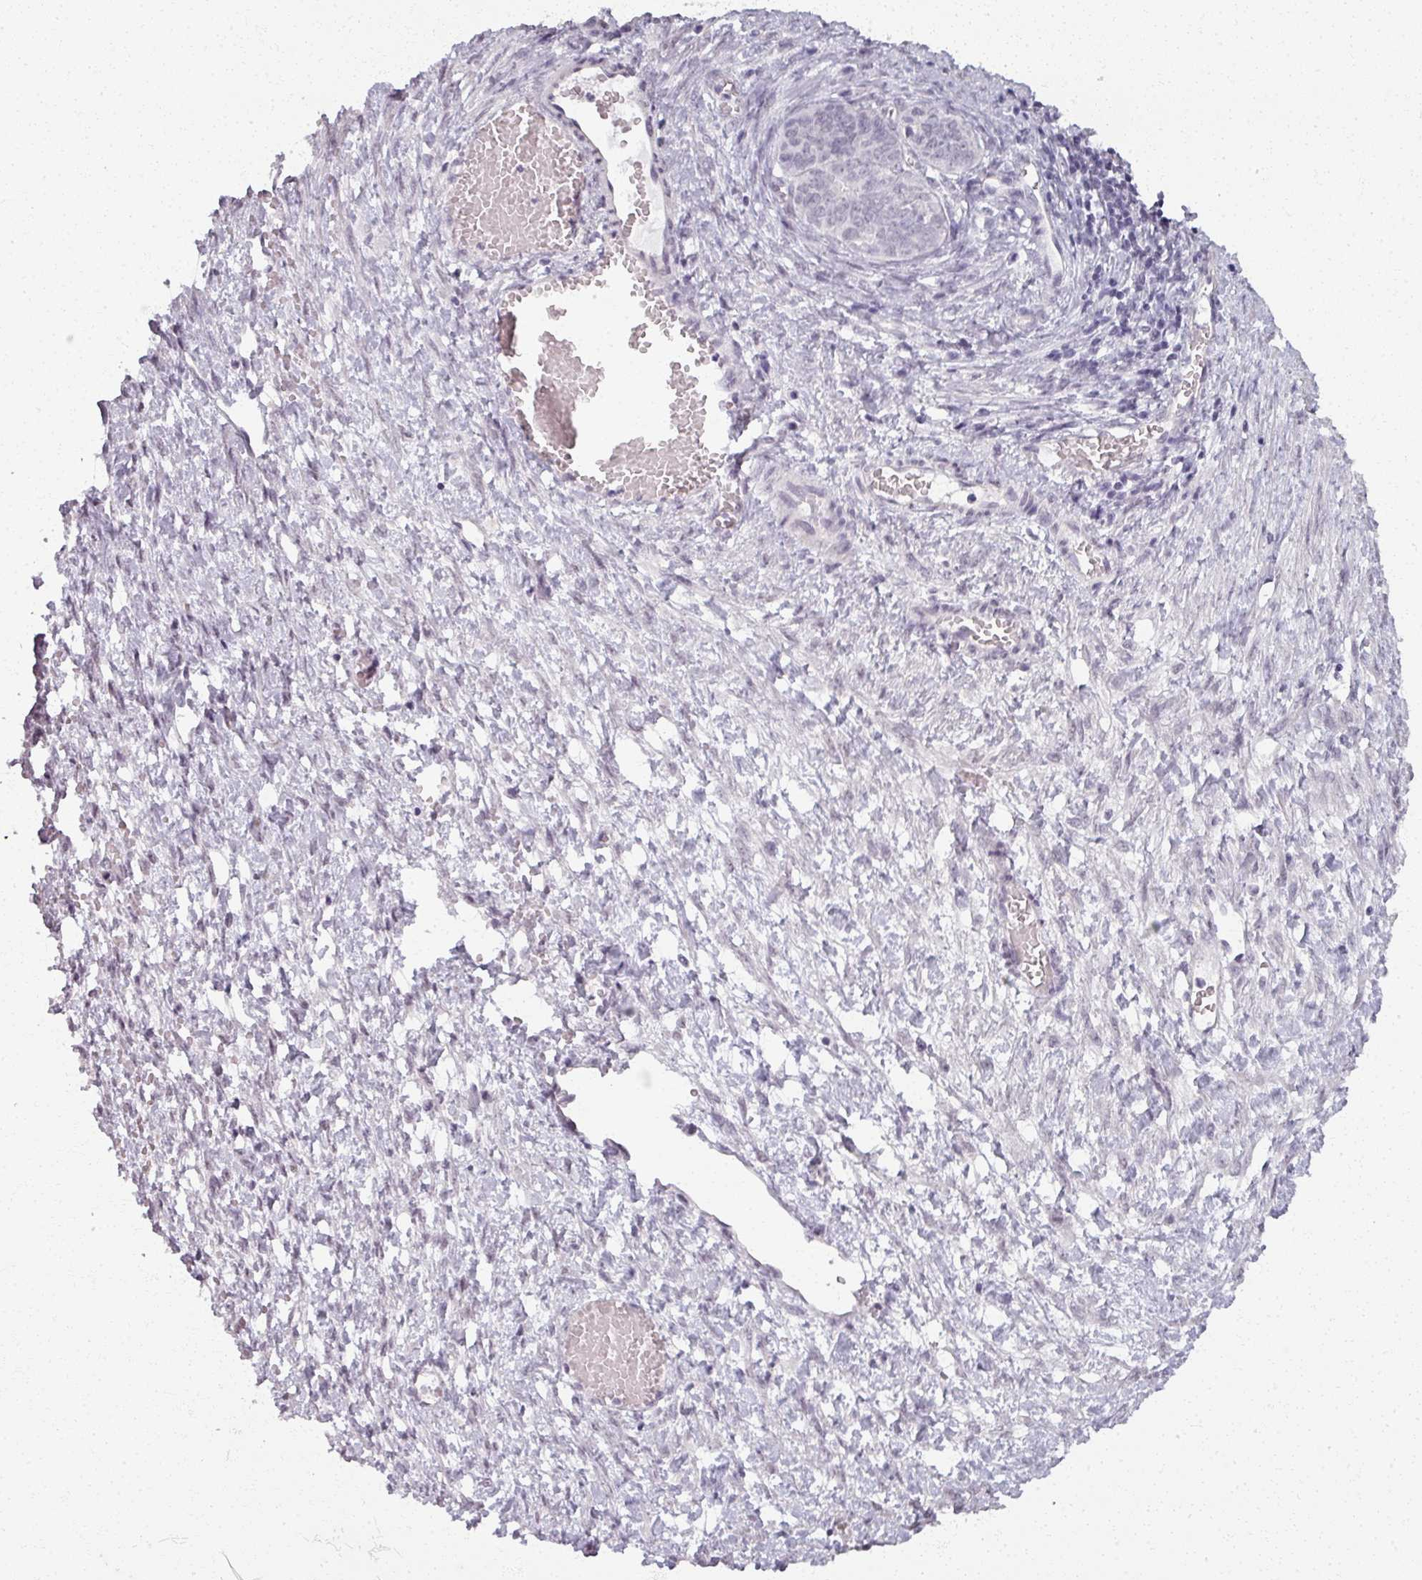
{"staining": {"intensity": "negative", "quantity": "none", "location": "none"}, "tissue": "ovarian cancer", "cell_type": "Tumor cells", "image_type": "cancer", "snomed": [{"axis": "morphology", "description": "Cystadenocarcinoma, serous, NOS"}, {"axis": "topography", "description": "Ovary"}], "caption": "Immunohistochemistry (IHC) of human ovarian cancer shows no positivity in tumor cells.", "gene": "RFPL2", "patient": {"sex": "female", "age": 64}}